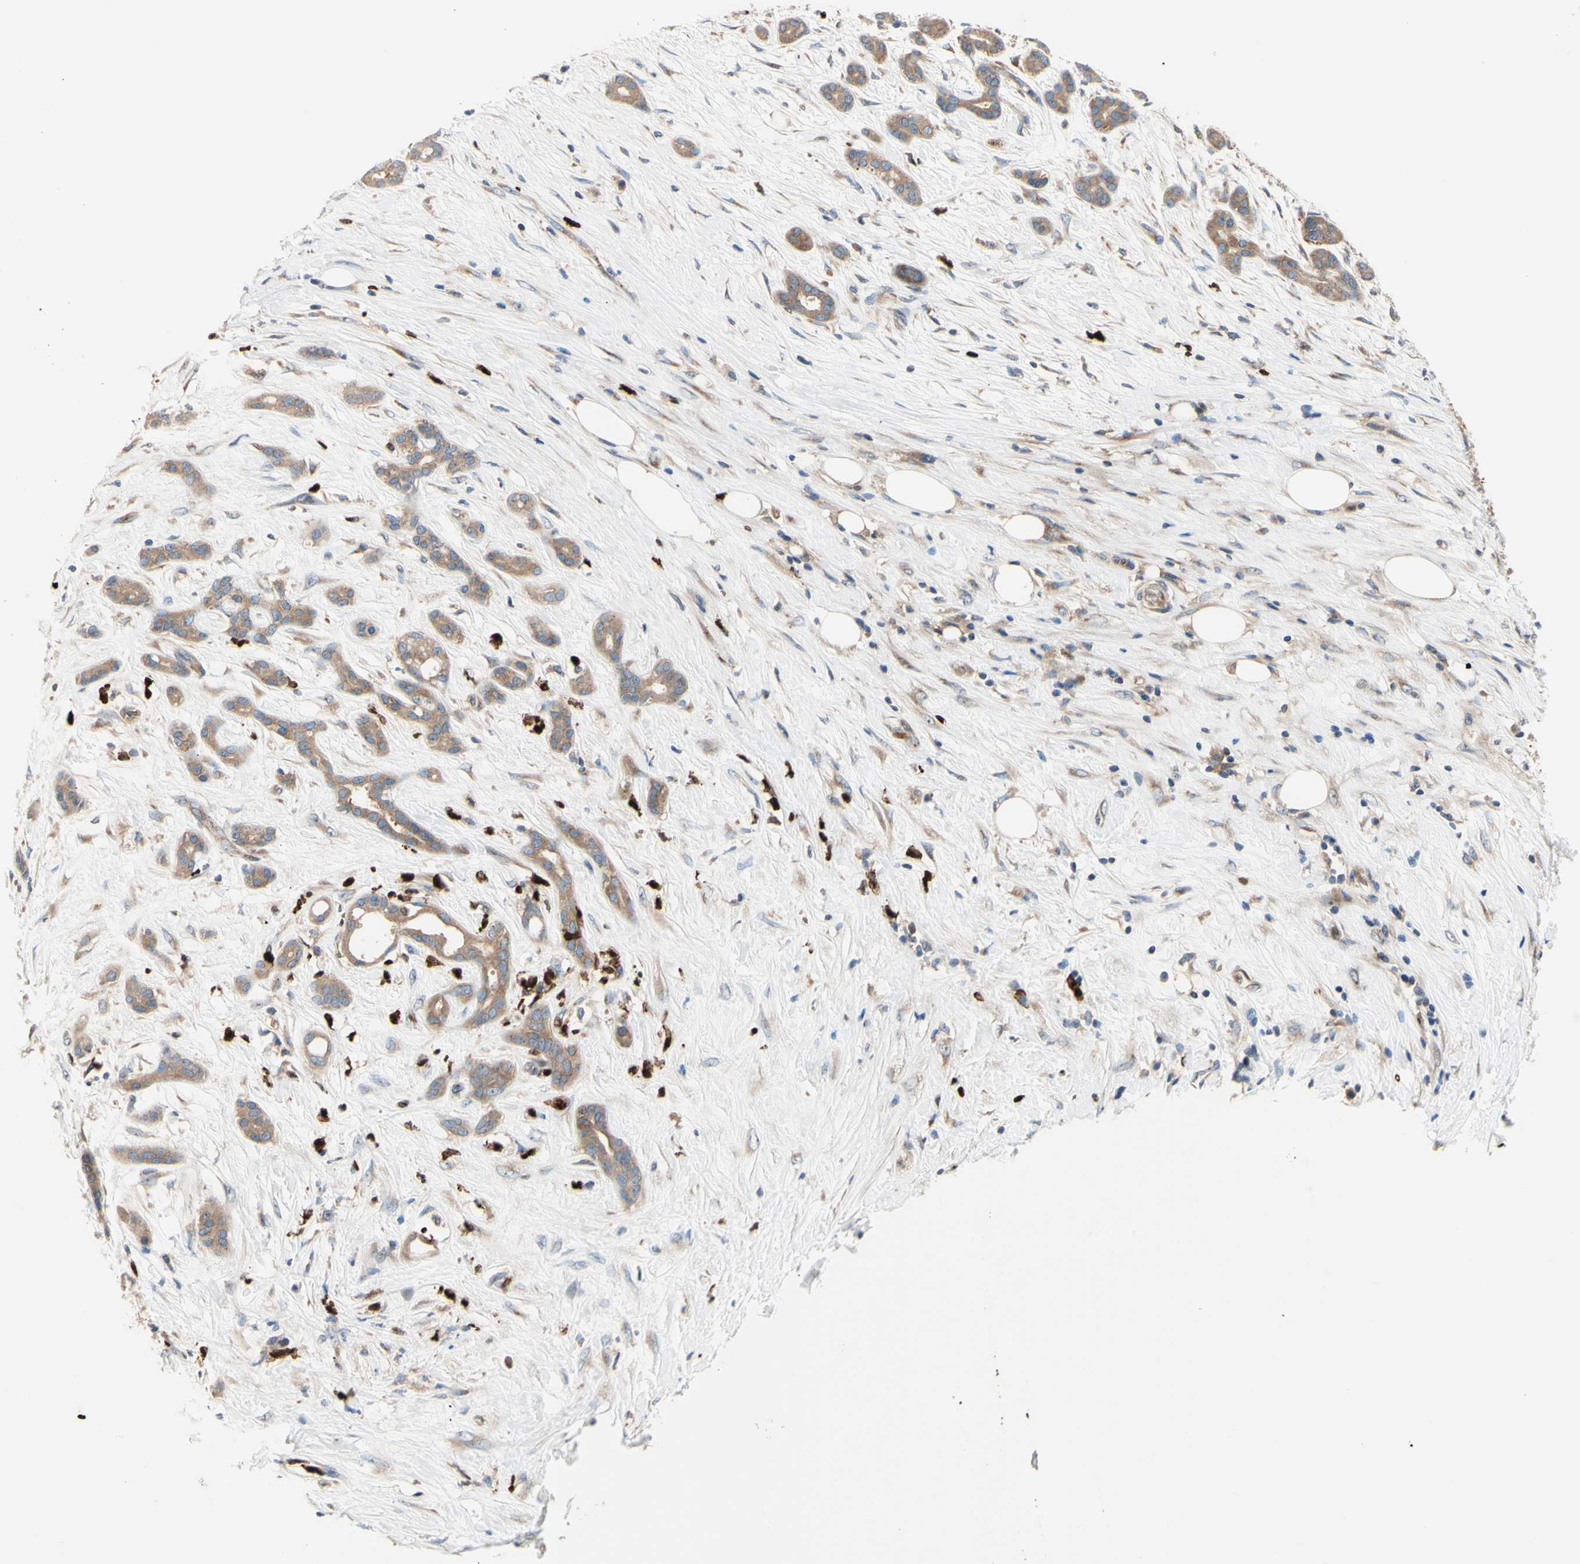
{"staining": {"intensity": "moderate", "quantity": ">75%", "location": "cytoplasmic/membranous"}, "tissue": "pancreatic cancer", "cell_type": "Tumor cells", "image_type": "cancer", "snomed": [{"axis": "morphology", "description": "Adenocarcinoma, NOS"}, {"axis": "topography", "description": "Pancreas"}], "caption": "Adenocarcinoma (pancreatic) stained with a brown dye reveals moderate cytoplasmic/membranous positive staining in approximately >75% of tumor cells.", "gene": "USP9X", "patient": {"sex": "male", "age": 41}}